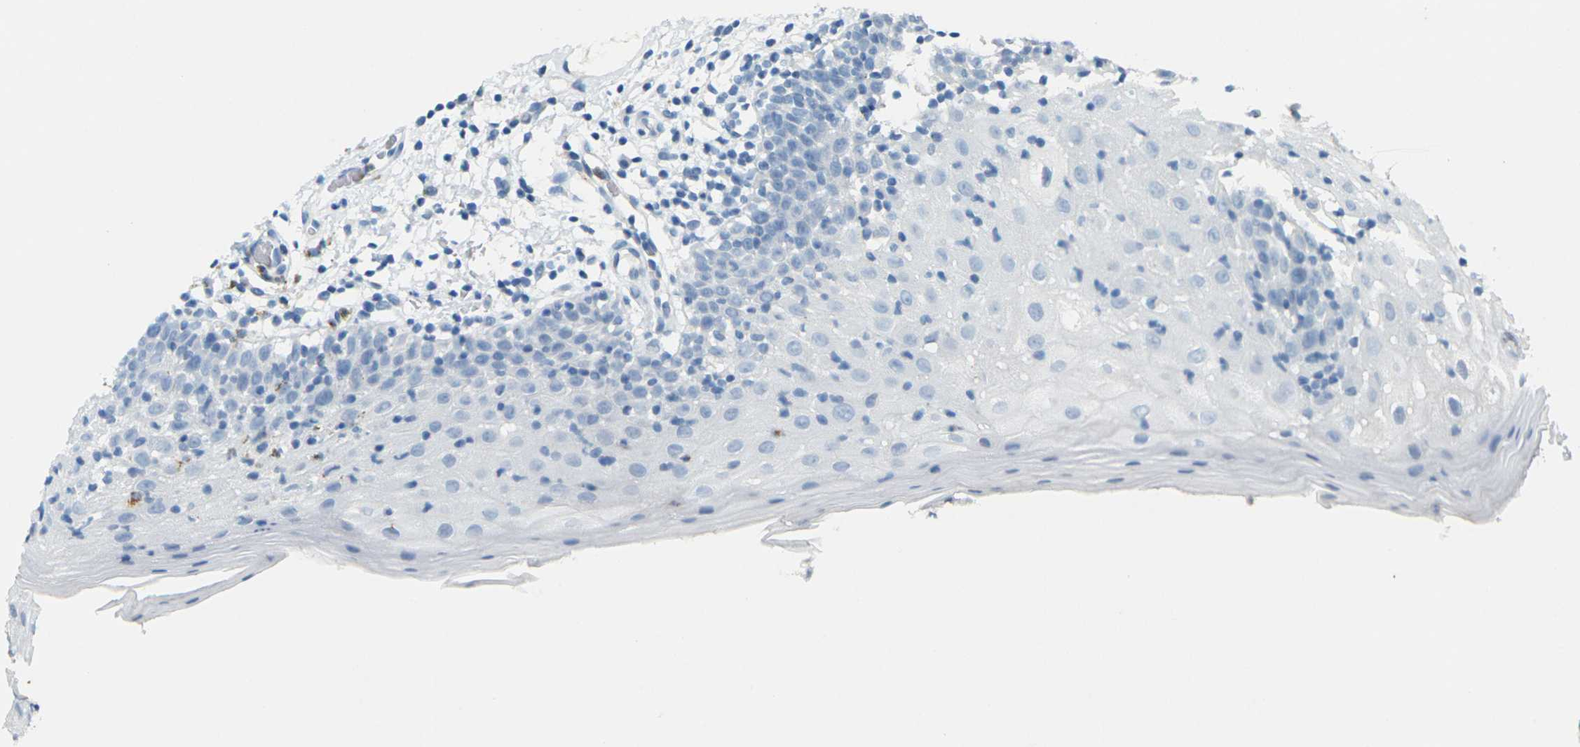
{"staining": {"intensity": "negative", "quantity": "none", "location": "none"}, "tissue": "oral mucosa", "cell_type": "Squamous epithelial cells", "image_type": "normal", "snomed": [{"axis": "morphology", "description": "Normal tissue, NOS"}, {"axis": "morphology", "description": "Squamous cell carcinoma, NOS"}, {"axis": "topography", "description": "Skeletal muscle"}, {"axis": "topography", "description": "Oral tissue"}], "caption": "Immunohistochemistry (IHC) histopathology image of benign human oral mucosa stained for a protein (brown), which exhibits no staining in squamous epithelial cells. The staining was performed using DAB (3,3'-diaminobenzidine) to visualize the protein expression in brown, while the nuclei were stained in blue with hematoxylin (Magnification: 20x).", "gene": "CDH16", "patient": {"sex": "male", "age": 71}}